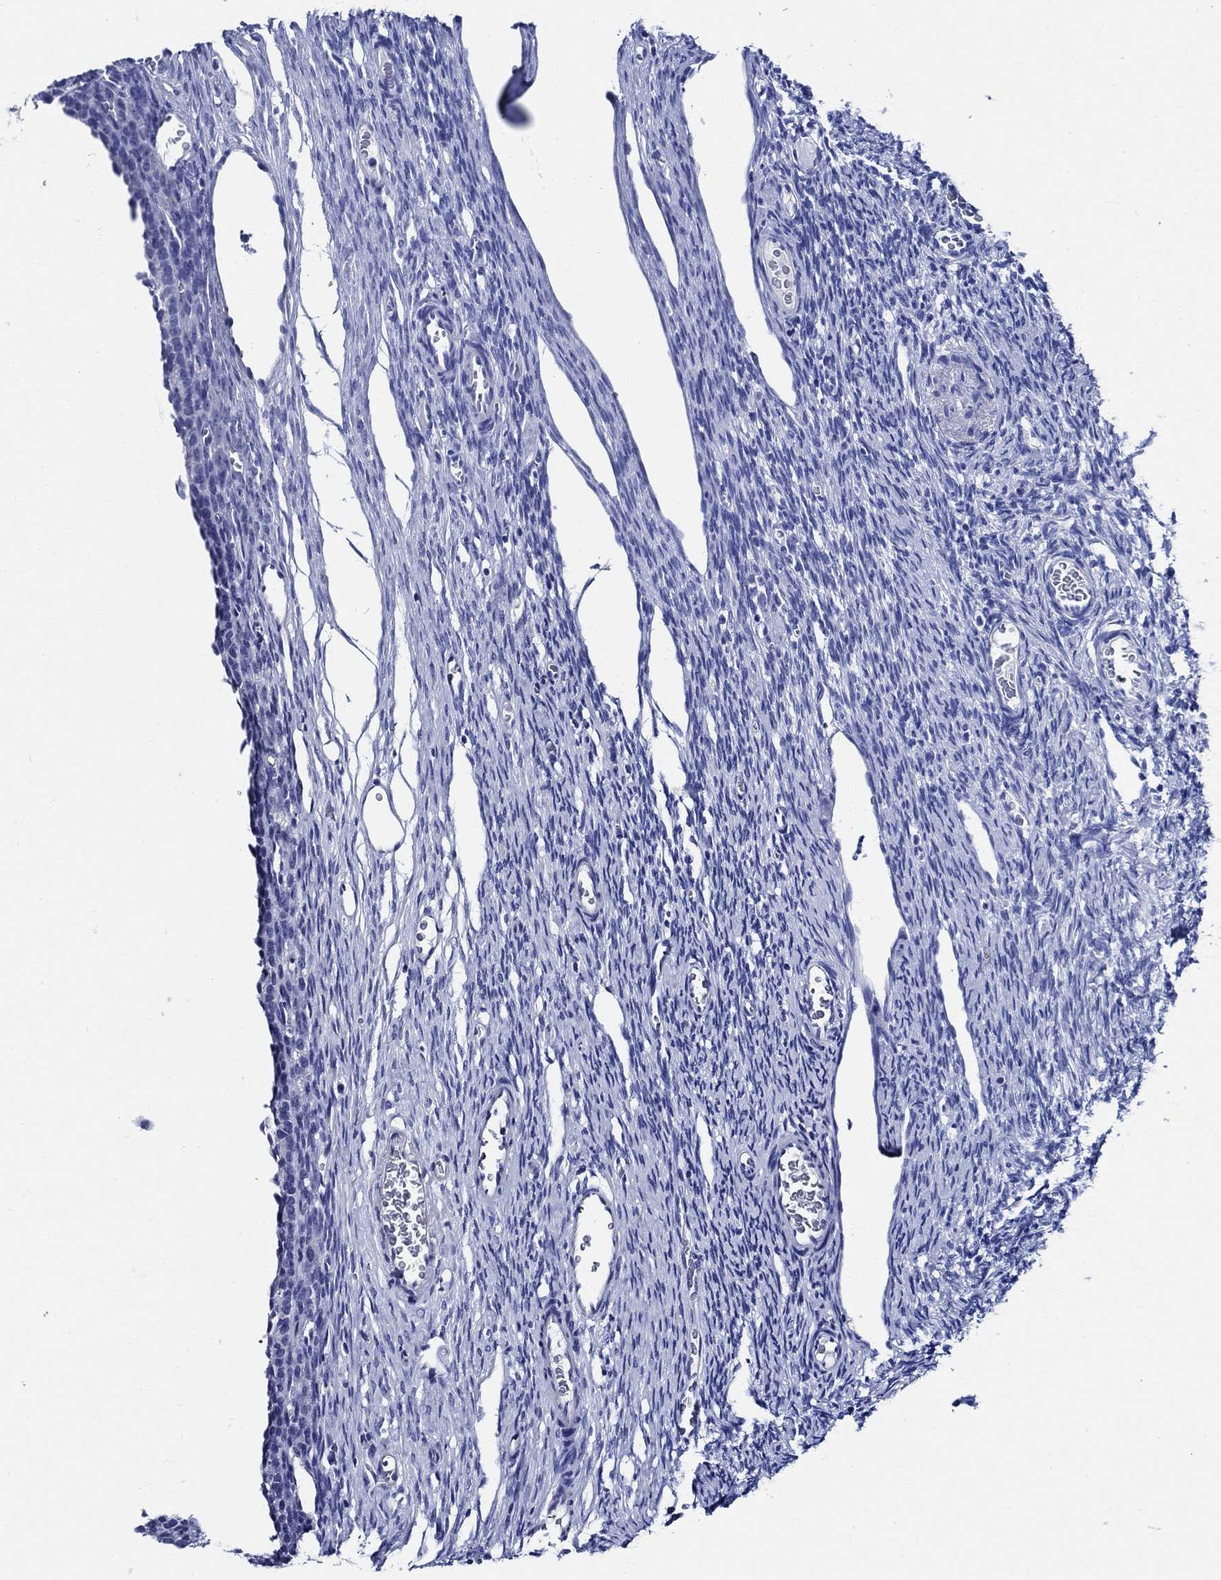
{"staining": {"intensity": "negative", "quantity": "none", "location": "none"}, "tissue": "ovary", "cell_type": "Follicle cells", "image_type": "normal", "snomed": [{"axis": "morphology", "description": "Normal tissue, NOS"}, {"axis": "topography", "description": "Ovary"}], "caption": "Unremarkable ovary was stained to show a protein in brown. There is no significant staining in follicle cells.", "gene": "WDR62", "patient": {"sex": "female", "age": 27}}